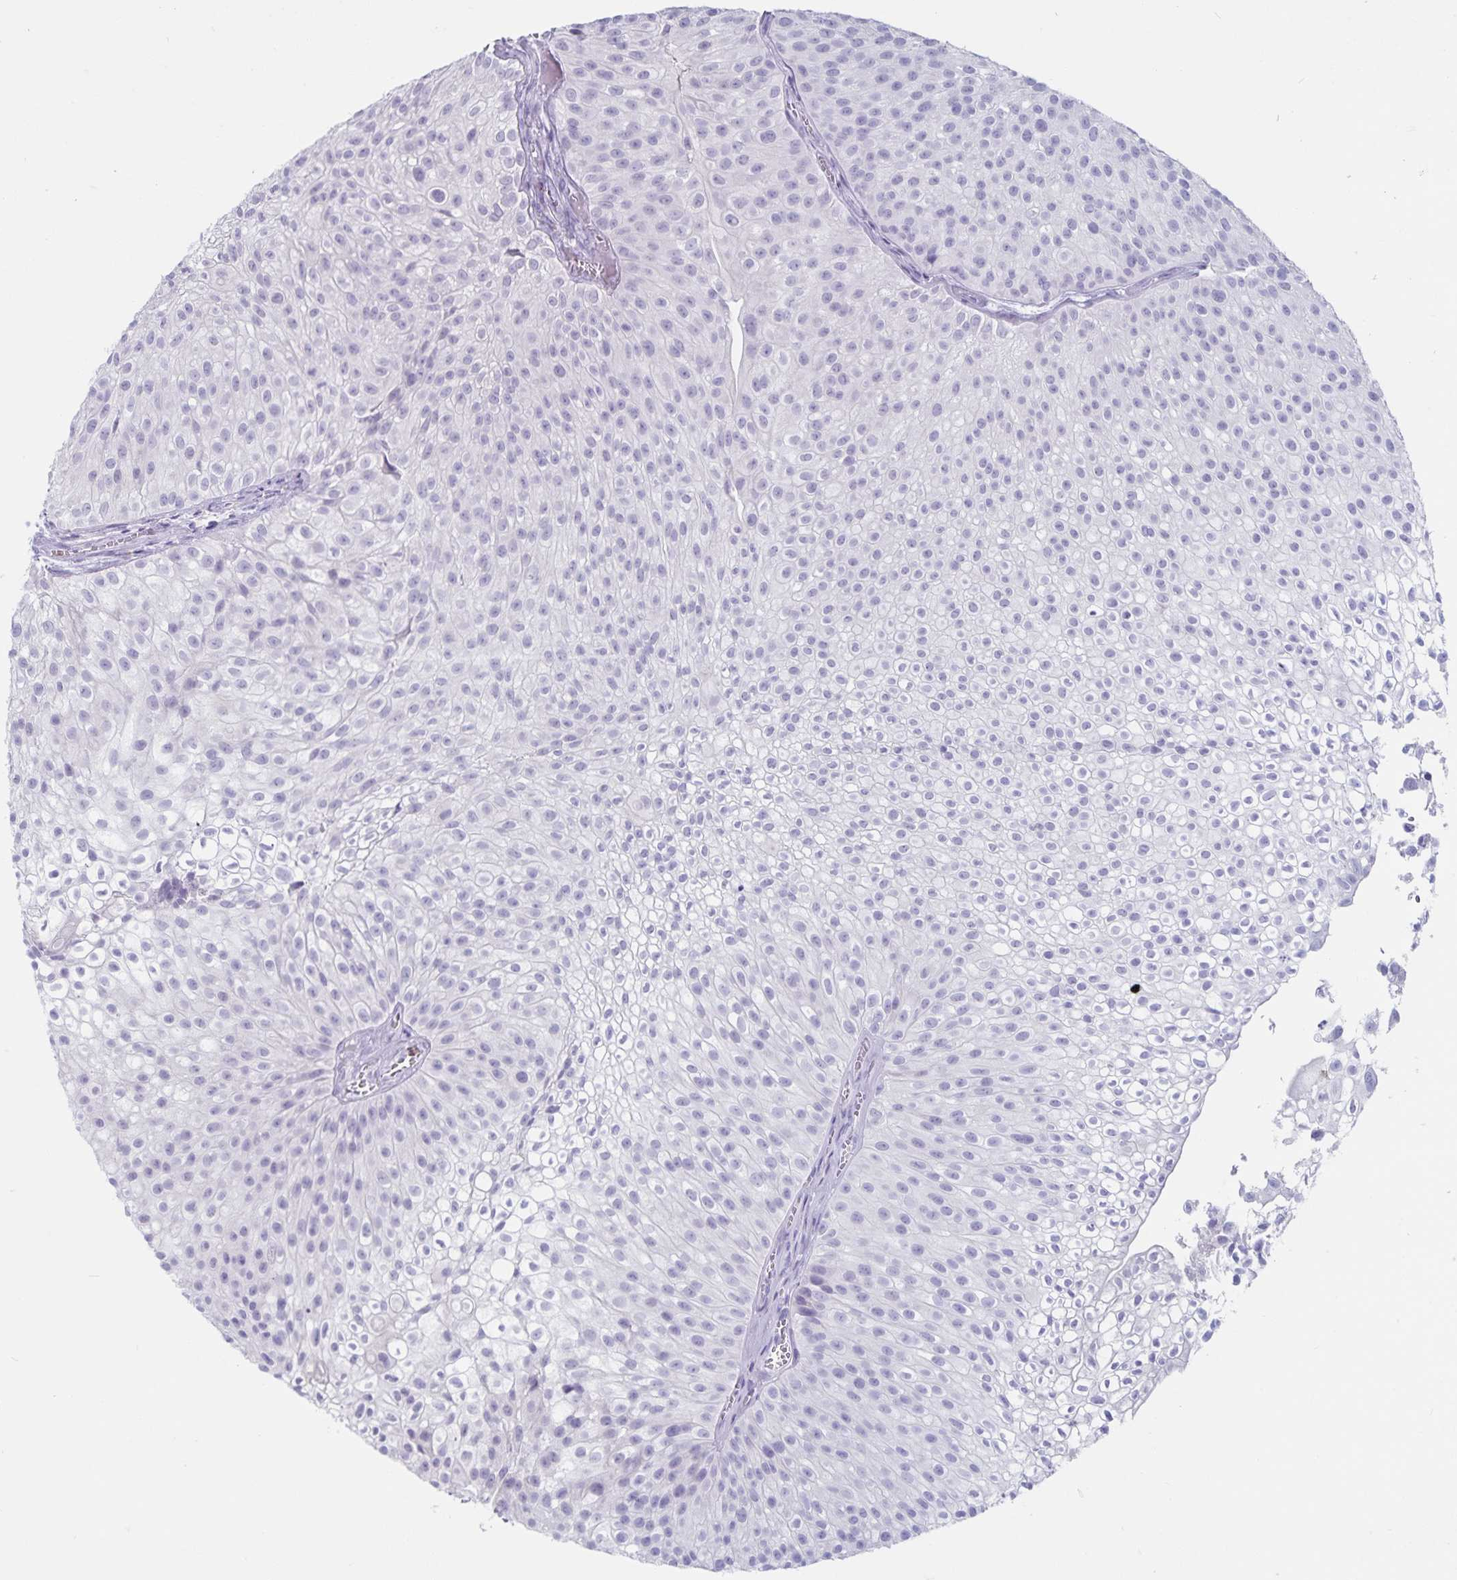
{"staining": {"intensity": "negative", "quantity": "none", "location": "none"}, "tissue": "urothelial cancer", "cell_type": "Tumor cells", "image_type": "cancer", "snomed": [{"axis": "morphology", "description": "Urothelial carcinoma, Low grade"}, {"axis": "topography", "description": "Urinary bladder"}], "caption": "Photomicrograph shows no significant protein staining in tumor cells of urothelial cancer. (DAB (3,3'-diaminobenzidine) IHC, high magnification).", "gene": "GNLY", "patient": {"sex": "male", "age": 70}}